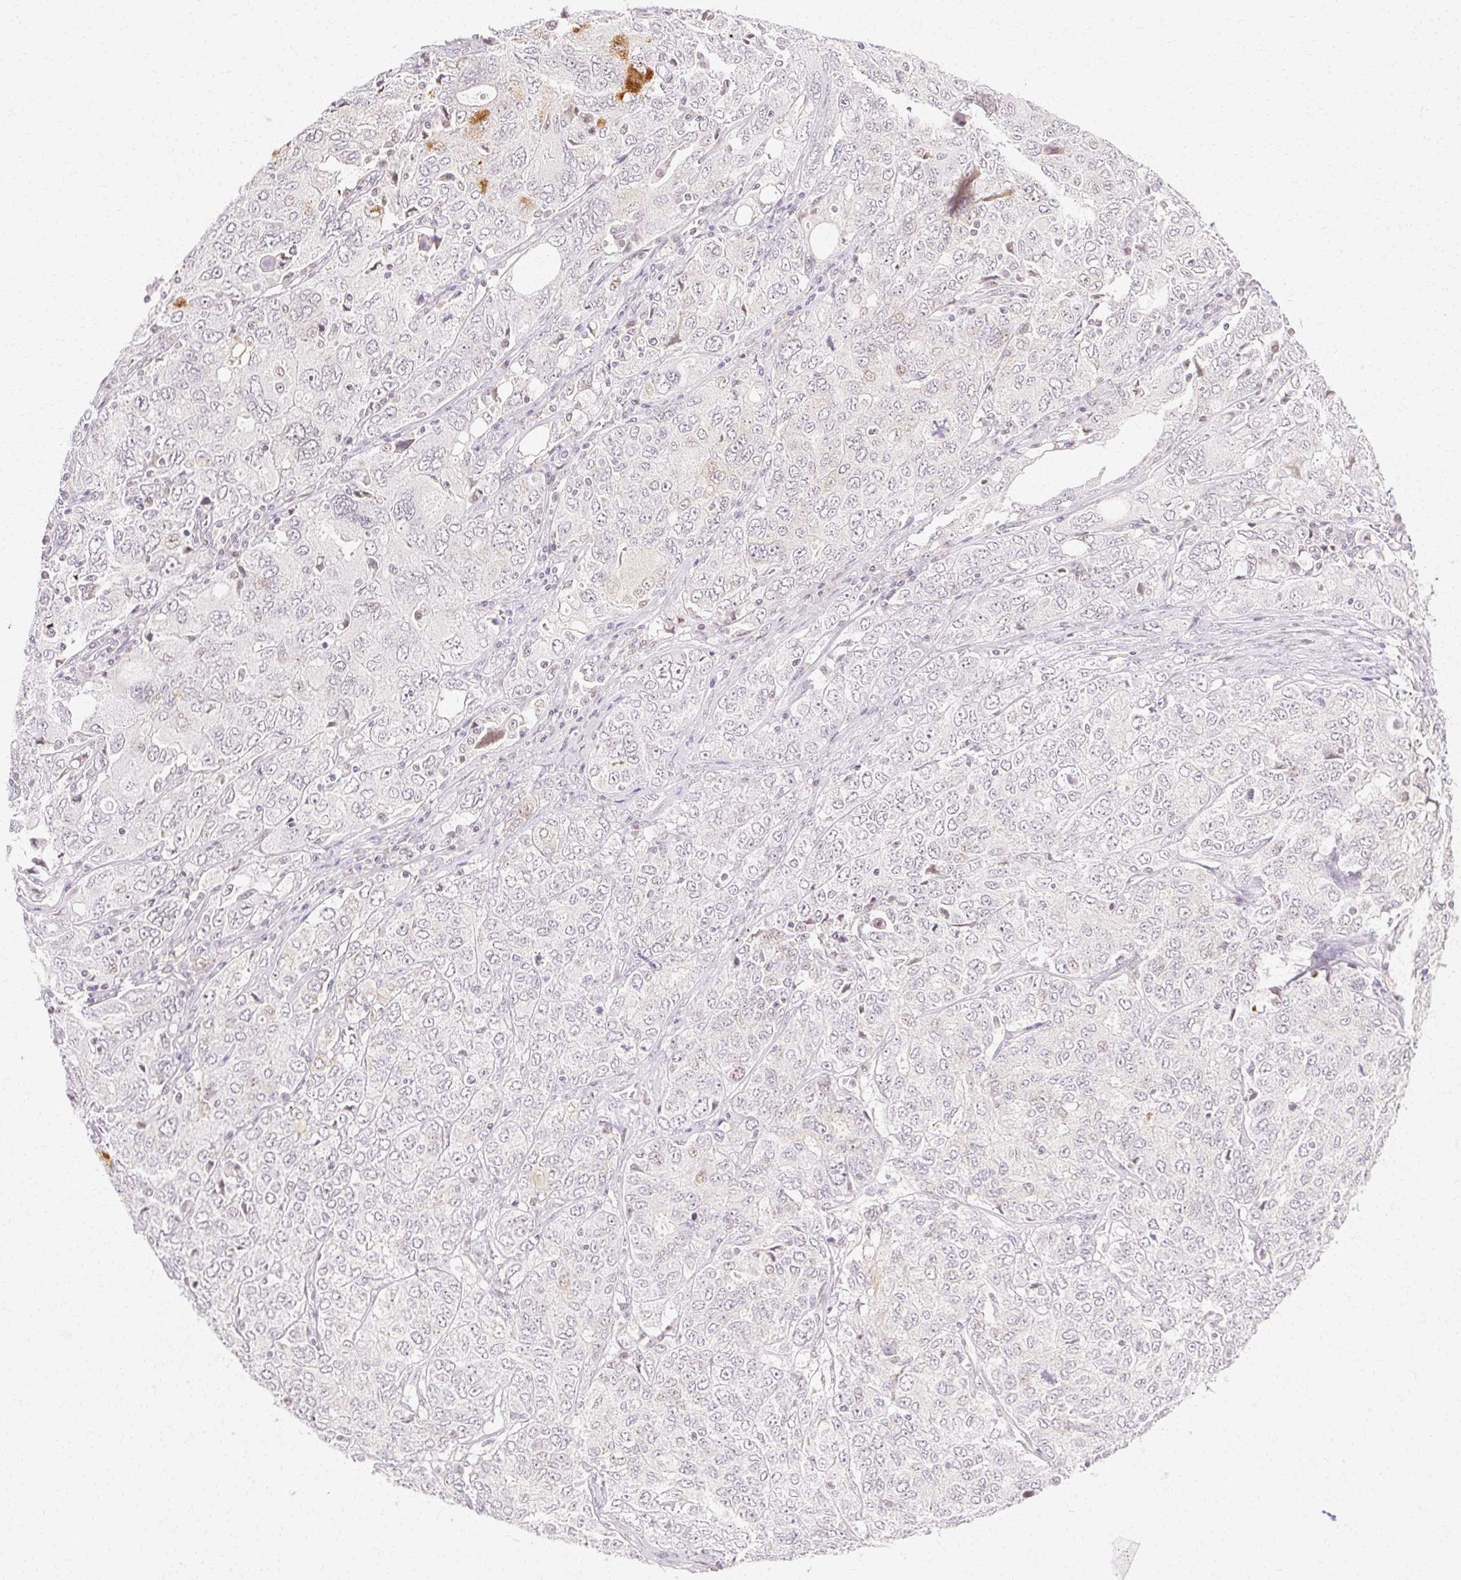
{"staining": {"intensity": "negative", "quantity": "none", "location": "none"}, "tissue": "ovarian cancer", "cell_type": "Tumor cells", "image_type": "cancer", "snomed": [{"axis": "morphology", "description": "Carcinoma, endometroid"}, {"axis": "topography", "description": "Ovary"}], "caption": "Ovarian cancer (endometroid carcinoma) was stained to show a protein in brown. There is no significant positivity in tumor cells. (Stains: DAB (3,3'-diaminobenzidine) immunohistochemistry (IHC) with hematoxylin counter stain, Microscopy: brightfield microscopy at high magnification).", "gene": "C3orf49", "patient": {"sex": "female", "age": 62}}